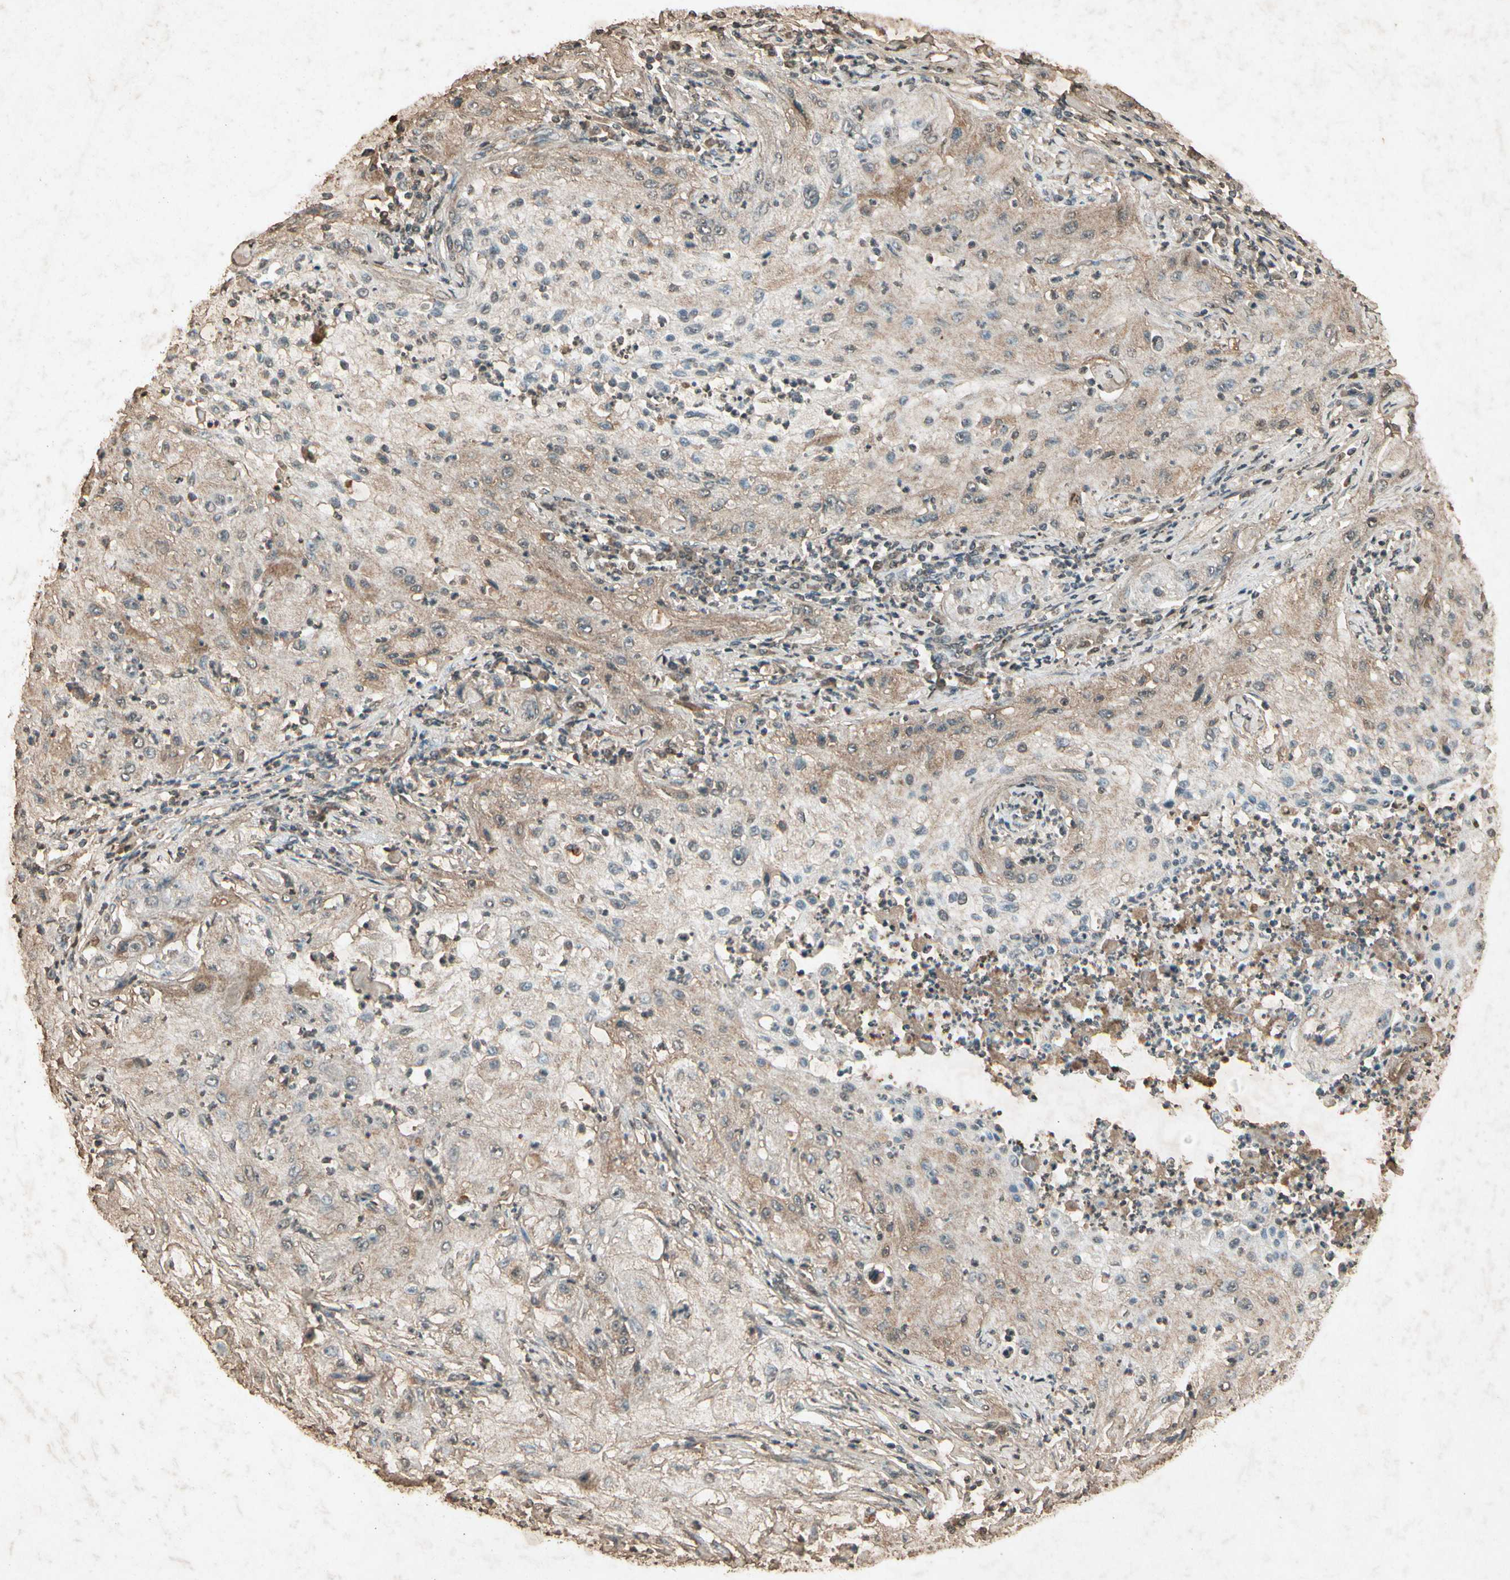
{"staining": {"intensity": "weak", "quantity": ">75%", "location": "cytoplasmic/membranous"}, "tissue": "lung cancer", "cell_type": "Tumor cells", "image_type": "cancer", "snomed": [{"axis": "morphology", "description": "Inflammation, NOS"}, {"axis": "morphology", "description": "Squamous cell carcinoma, NOS"}, {"axis": "topography", "description": "Lymph node"}, {"axis": "topography", "description": "Soft tissue"}, {"axis": "topography", "description": "Lung"}], "caption": "DAB immunohistochemical staining of human squamous cell carcinoma (lung) reveals weak cytoplasmic/membranous protein positivity in about >75% of tumor cells.", "gene": "GC", "patient": {"sex": "male", "age": 66}}